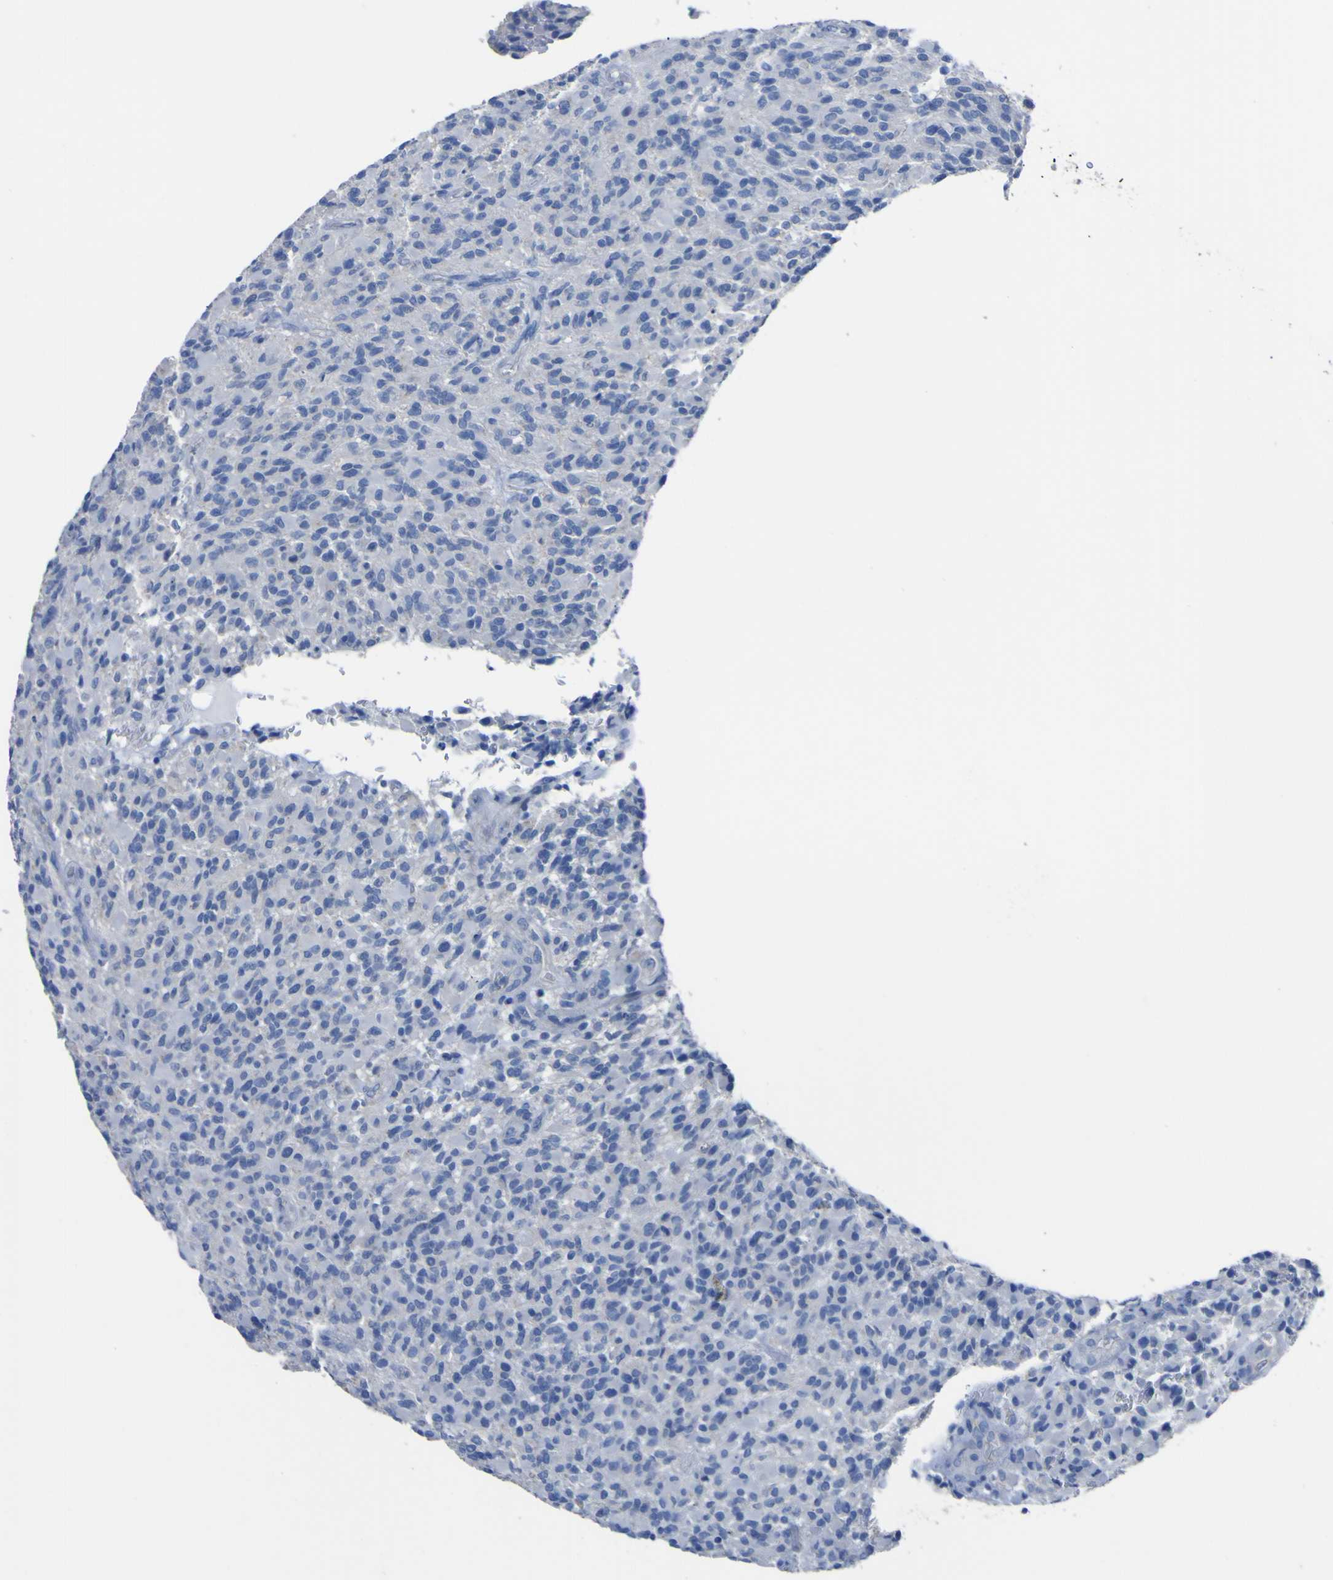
{"staining": {"intensity": "negative", "quantity": "none", "location": "none"}, "tissue": "glioma", "cell_type": "Tumor cells", "image_type": "cancer", "snomed": [{"axis": "morphology", "description": "Glioma, malignant, High grade"}, {"axis": "topography", "description": "Brain"}], "caption": "There is no significant expression in tumor cells of malignant glioma (high-grade).", "gene": "AGO4", "patient": {"sex": "male", "age": 71}}